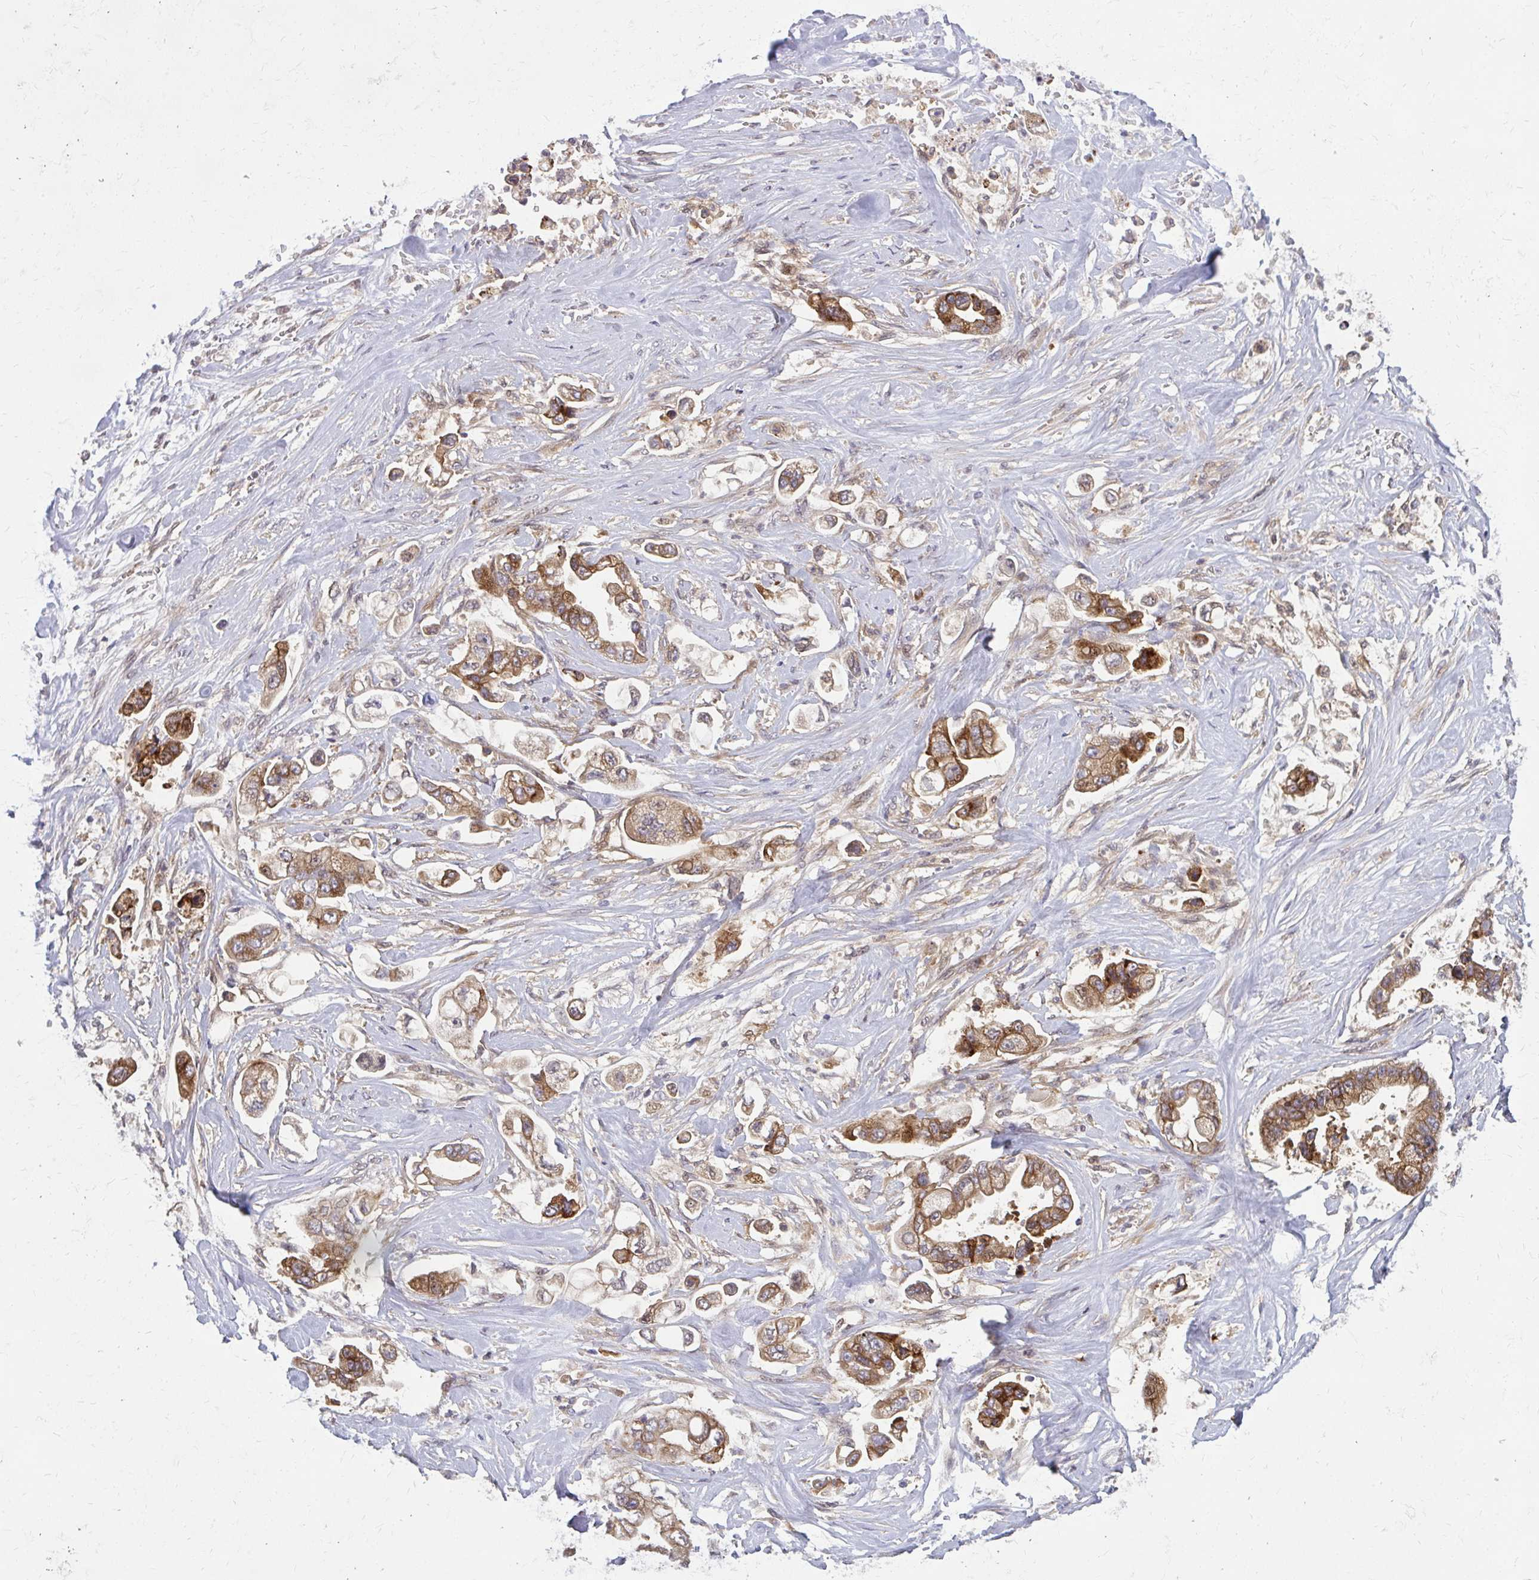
{"staining": {"intensity": "strong", "quantity": "25%-75%", "location": "cytoplasmic/membranous"}, "tissue": "stomach cancer", "cell_type": "Tumor cells", "image_type": "cancer", "snomed": [{"axis": "morphology", "description": "Adenocarcinoma, NOS"}, {"axis": "topography", "description": "Stomach"}], "caption": "A brown stain shows strong cytoplasmic/membranous positivity of a protein in stomach cancer tumor cells. (DAB (3,3'-diaminobenzidine) IHC, brown staining for protein, blue staining for nuclei).", "gene": "OXNAD1", "patient": {"sex": "male", "age": 62}}